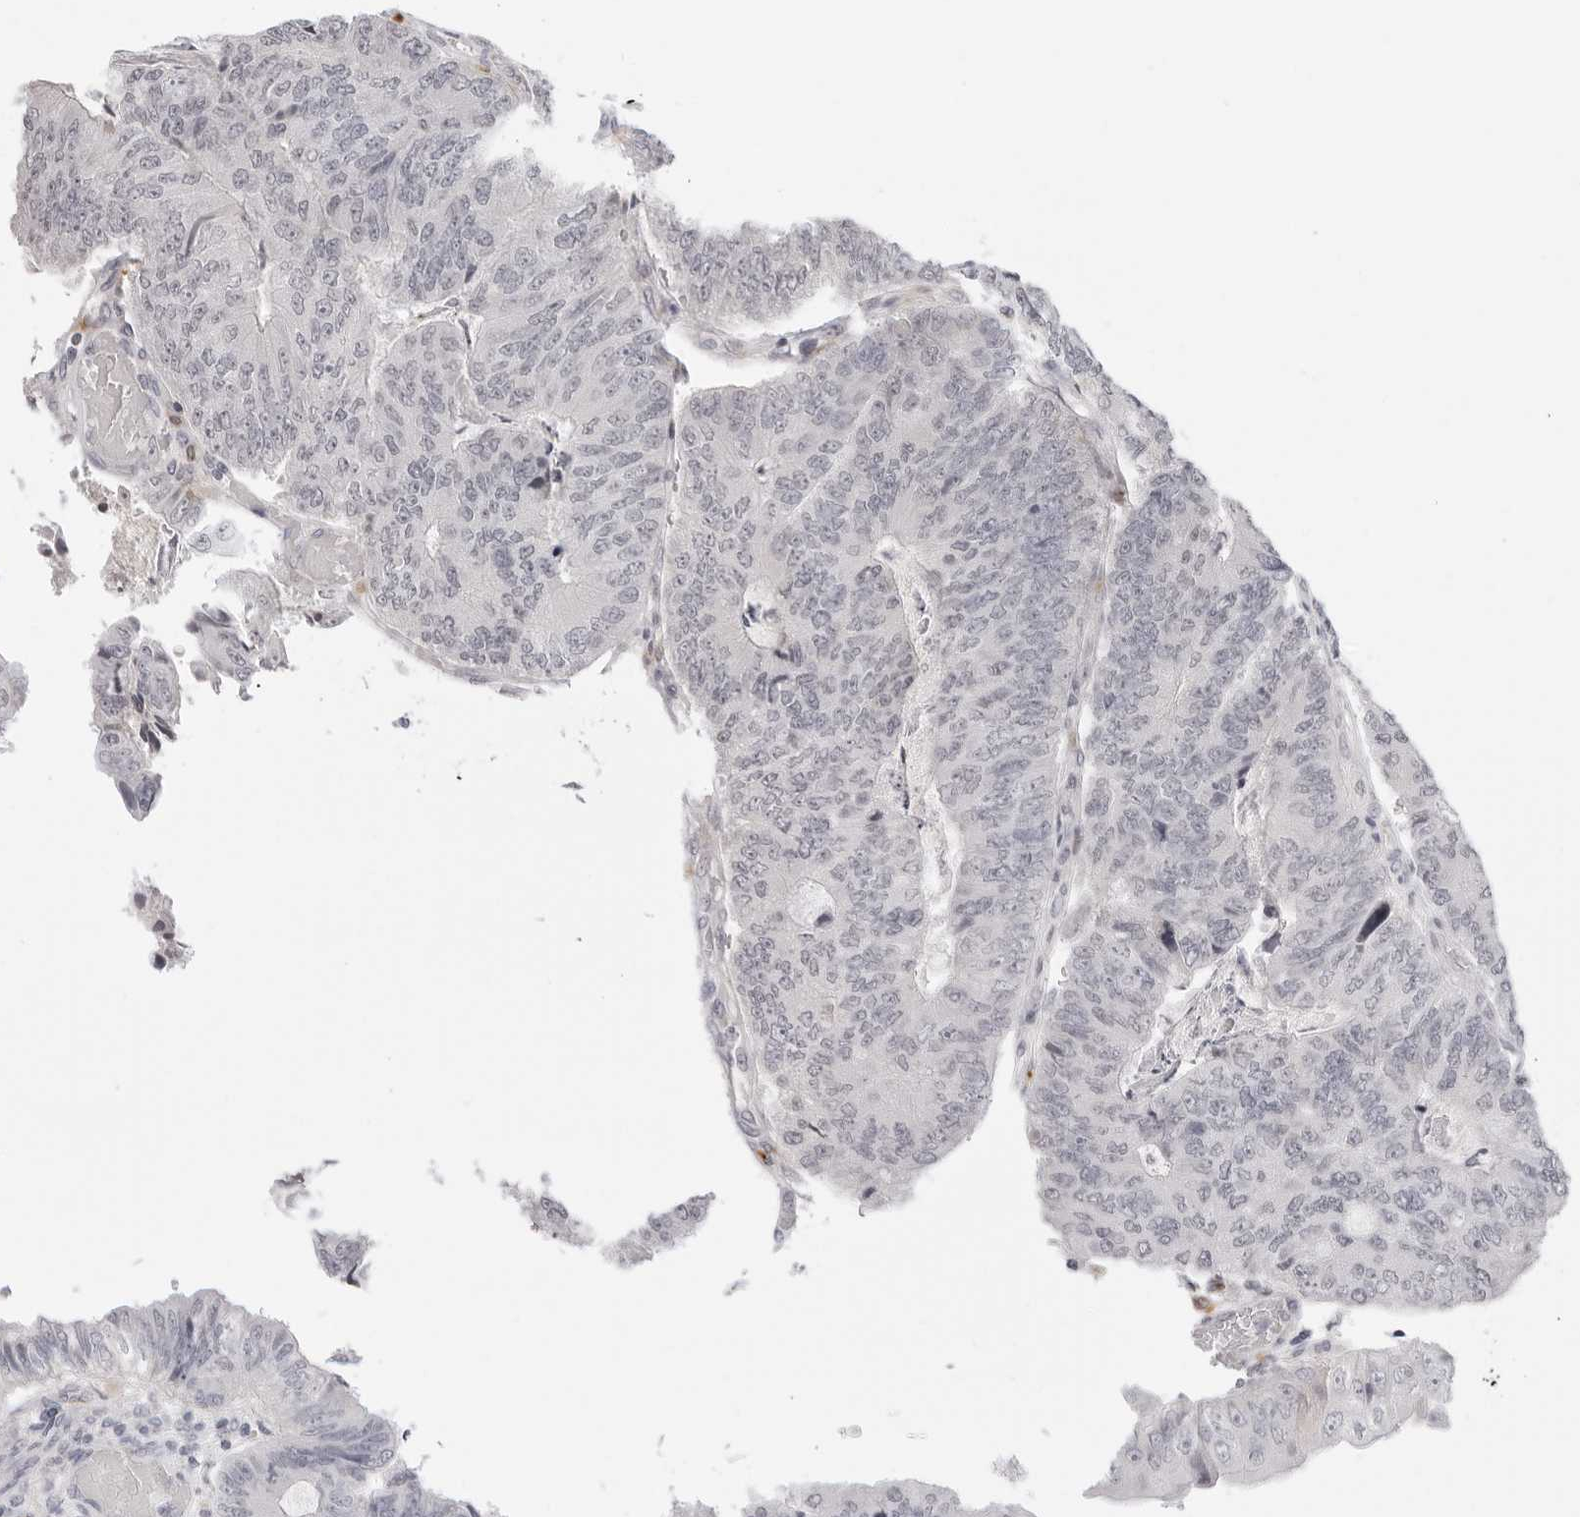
{"staining": {"intensity": "negative", "quantity": "none", "location": "none"}, "tissue": "colorectal cancer", "cell_type": "Tumor cells", "image_type": "cancer", "snomed": [{"axis": "morphology", "description": "Adenocarcinoma, NOS"}, {"axis": "topography", "description": "Colon"}], "caption": "There is no significant expression in tumor cells of adenocarcinoma (colorectal).", "gene": "STRADB", "patient": {"sex": "female", "age": 67}}